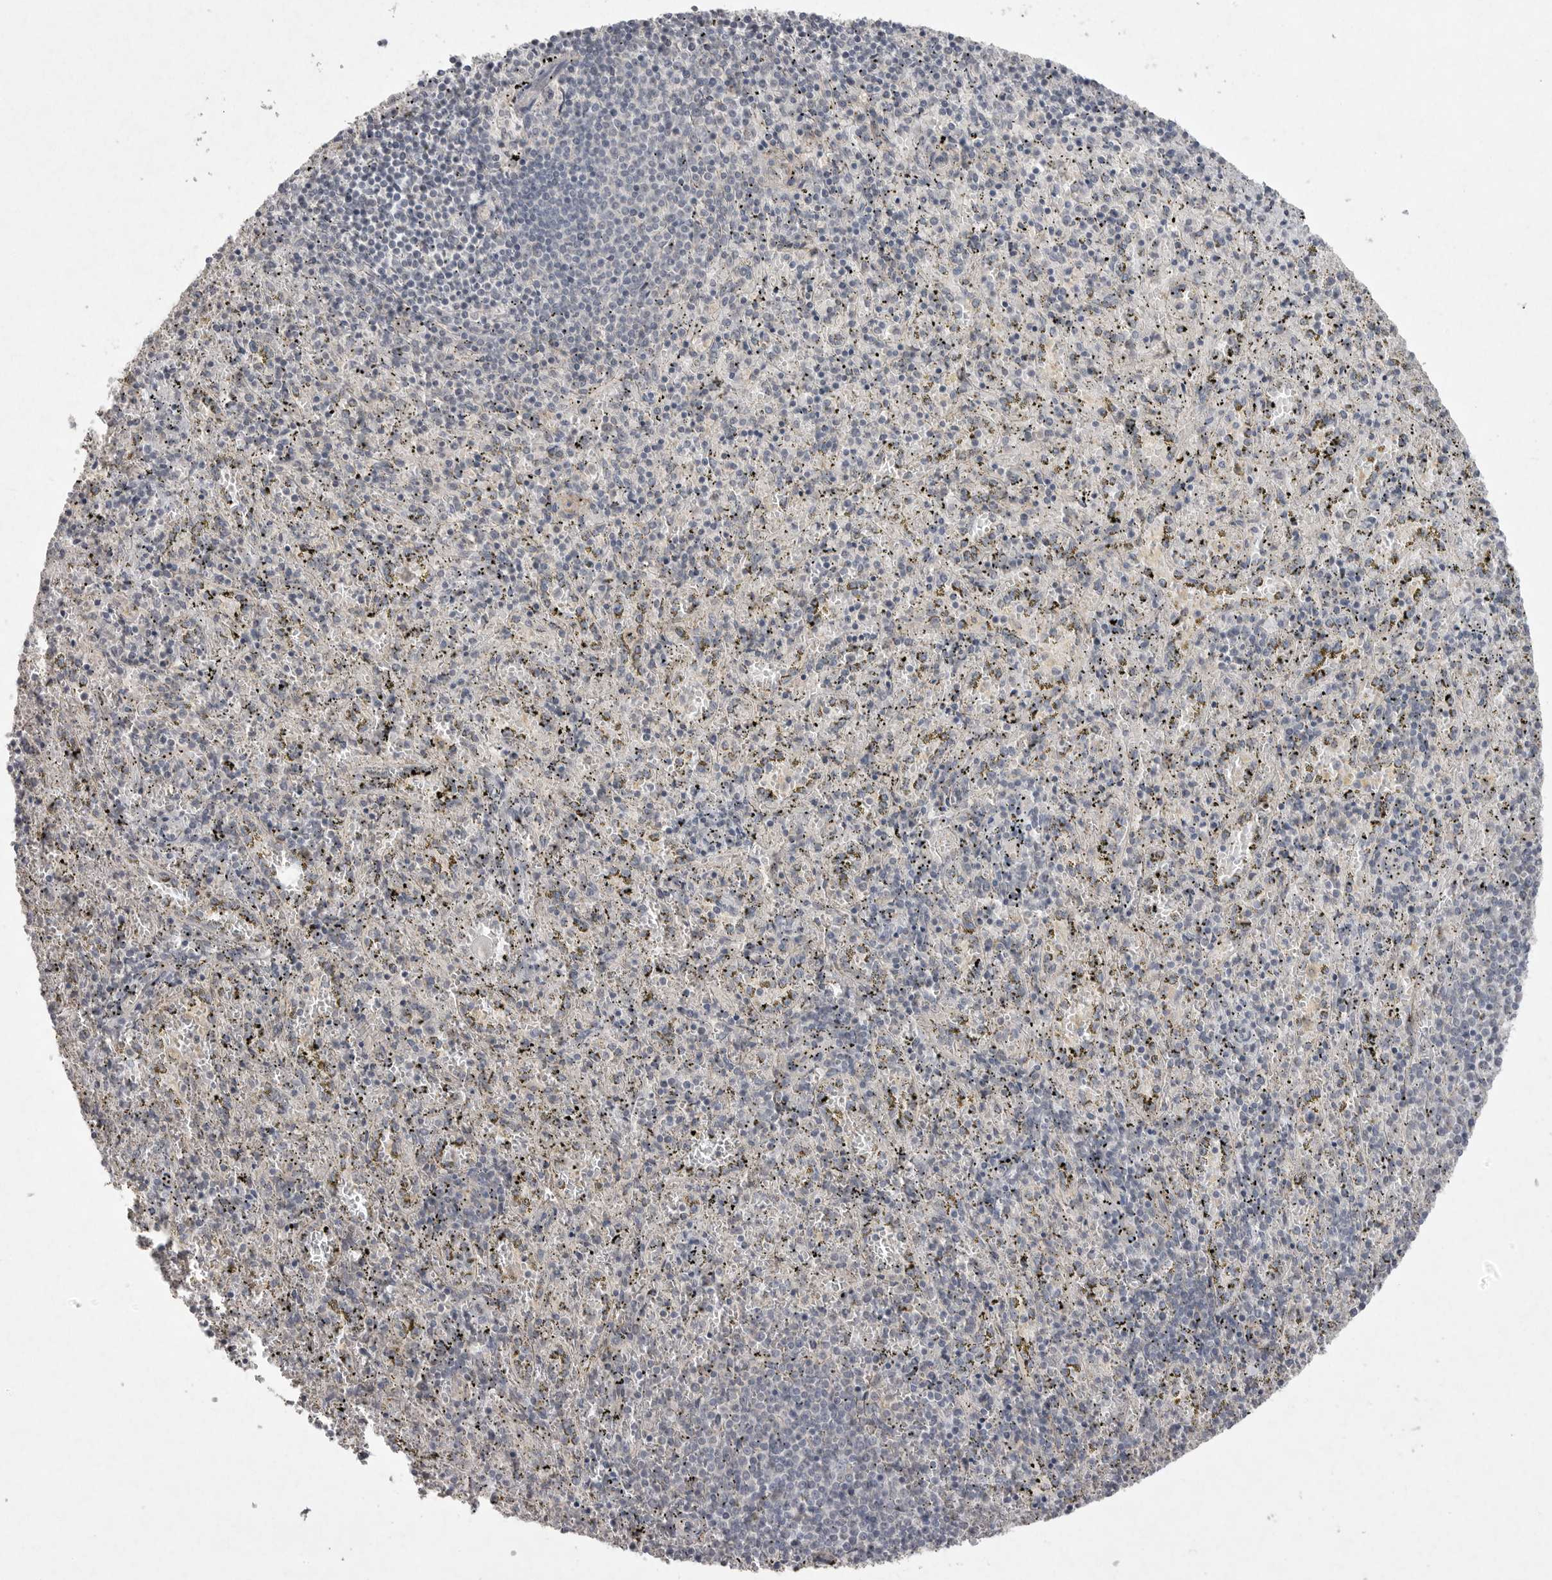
{"staining": {"intensity": "negative", "quantity": "none", "location": "none"}, "tissue": "spleen", "cell_type": "Cells in red pulp", "image_type": "normal", "snomed": [{"axis": "morphology", "description": "Normal tissue, NOS"}, {"axis": "topography", "description": "Spleen"}], "caption": "IHC image of unremarkable spleen: human spleen stained with DAB displays no significant protein positivity in cells in red pulp.", "gene": "VANGL2", "patient": {"sex": "male", "age": 11}}